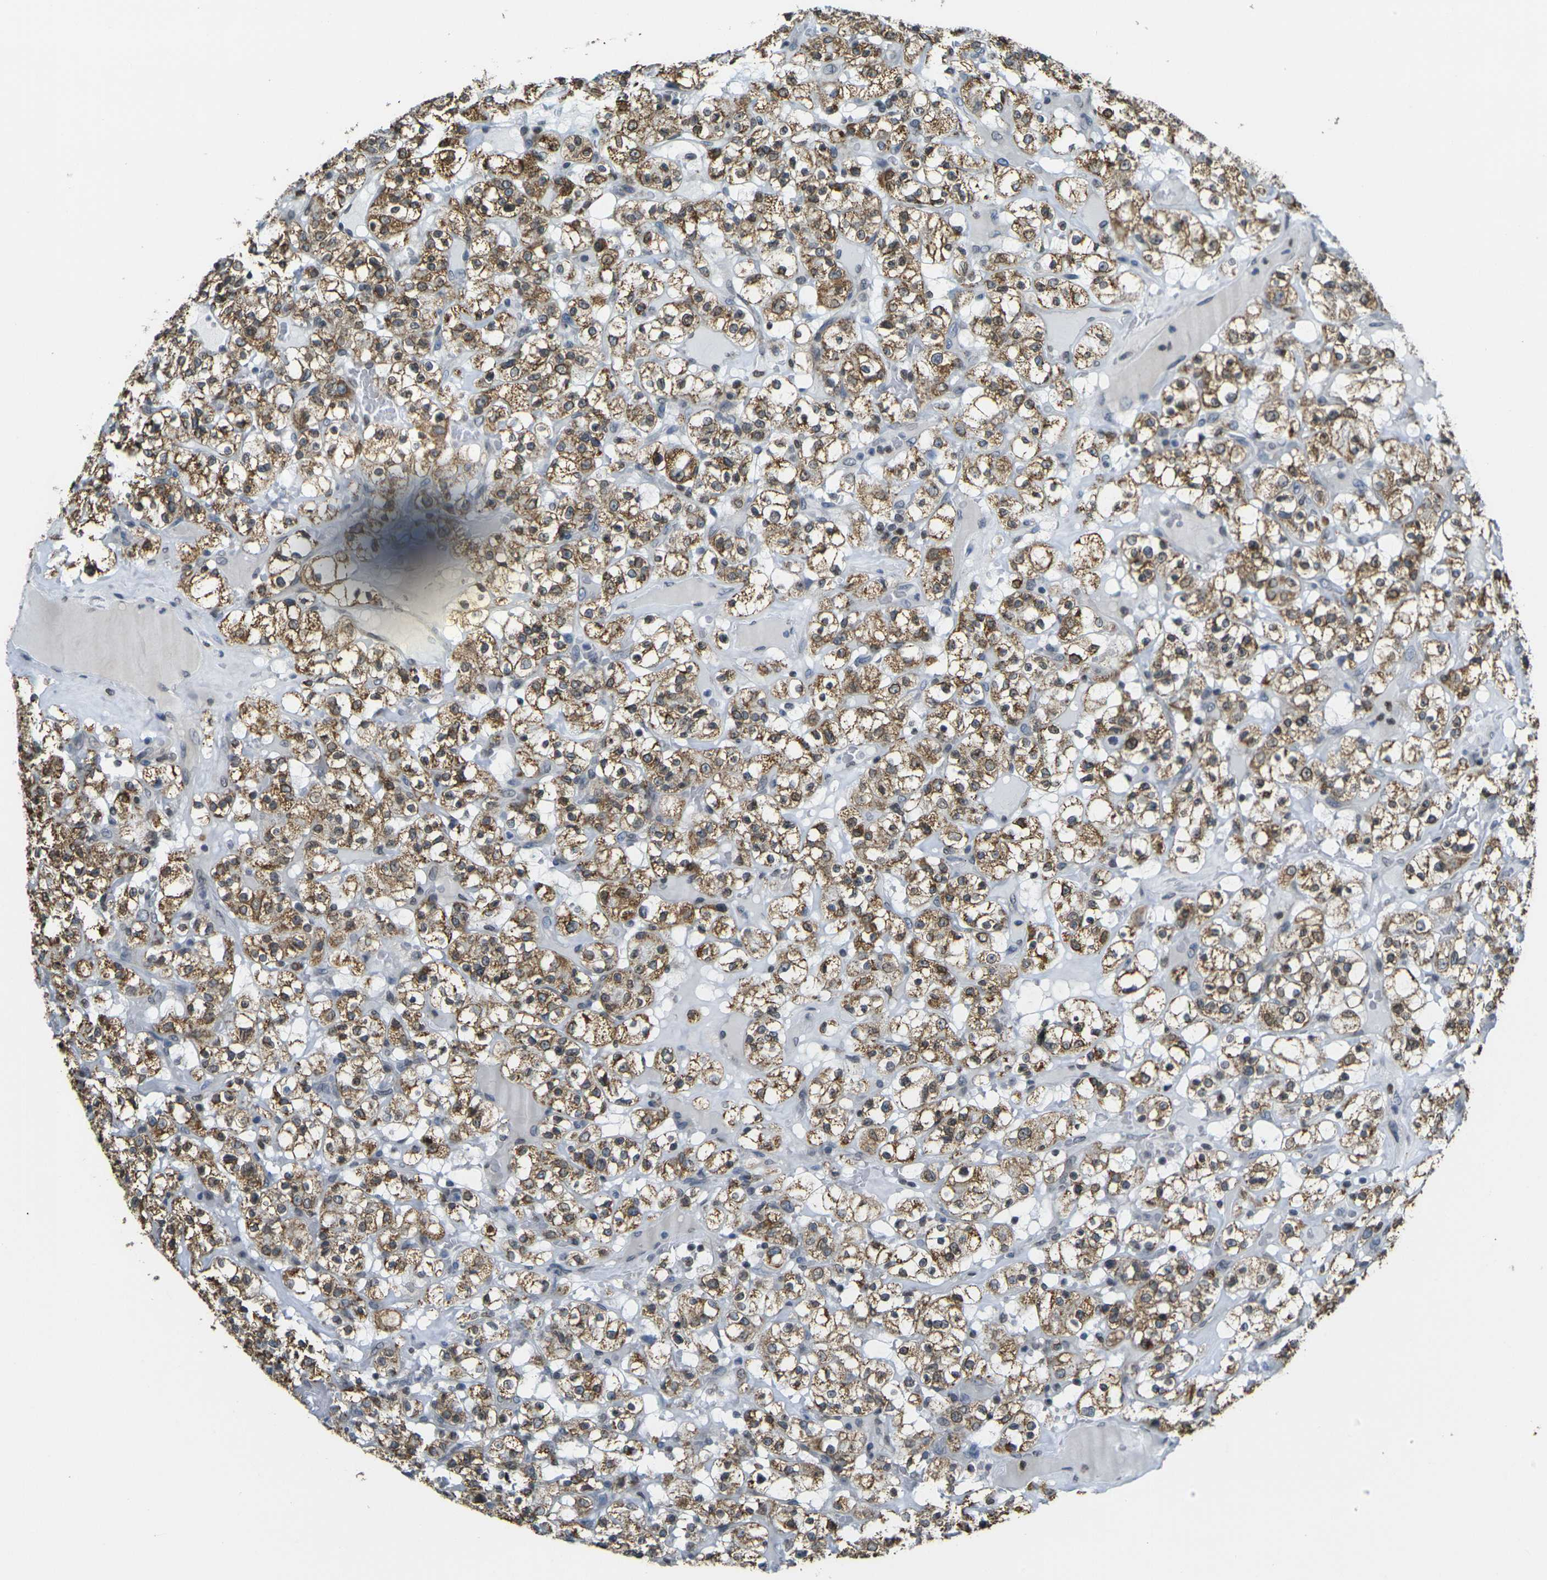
{"staining": {"intensity": "moderate", "quantity": ">75%", "location": "cytoplasmic/membranous,nuclear"}, "tissue": "renal cancer", "cell_type": "Tumor cells", "image_type": "cancer", "snomed": [{"axis": "morphology", "description": "Normal tissue, NOS"}, {"axis": "morphology", "description": "Adenocarcinoma, NOS"}, {"axis": "topography", "description": "Kidney"}], "caption": "Immunohistochemistry (IHC) photomicrograph of neoplastic tissue: adenocarcinoma (renal) stained using IHC displays medium levels of moderate protein expression localized specifically in the cytoplasmic/membranous and nuclear of tumor cells, appearing as a cytoplasmic/membranous and nuclear brown color.", "gene": "BRDT", "patient": {"sex": "female", "age": 72}}